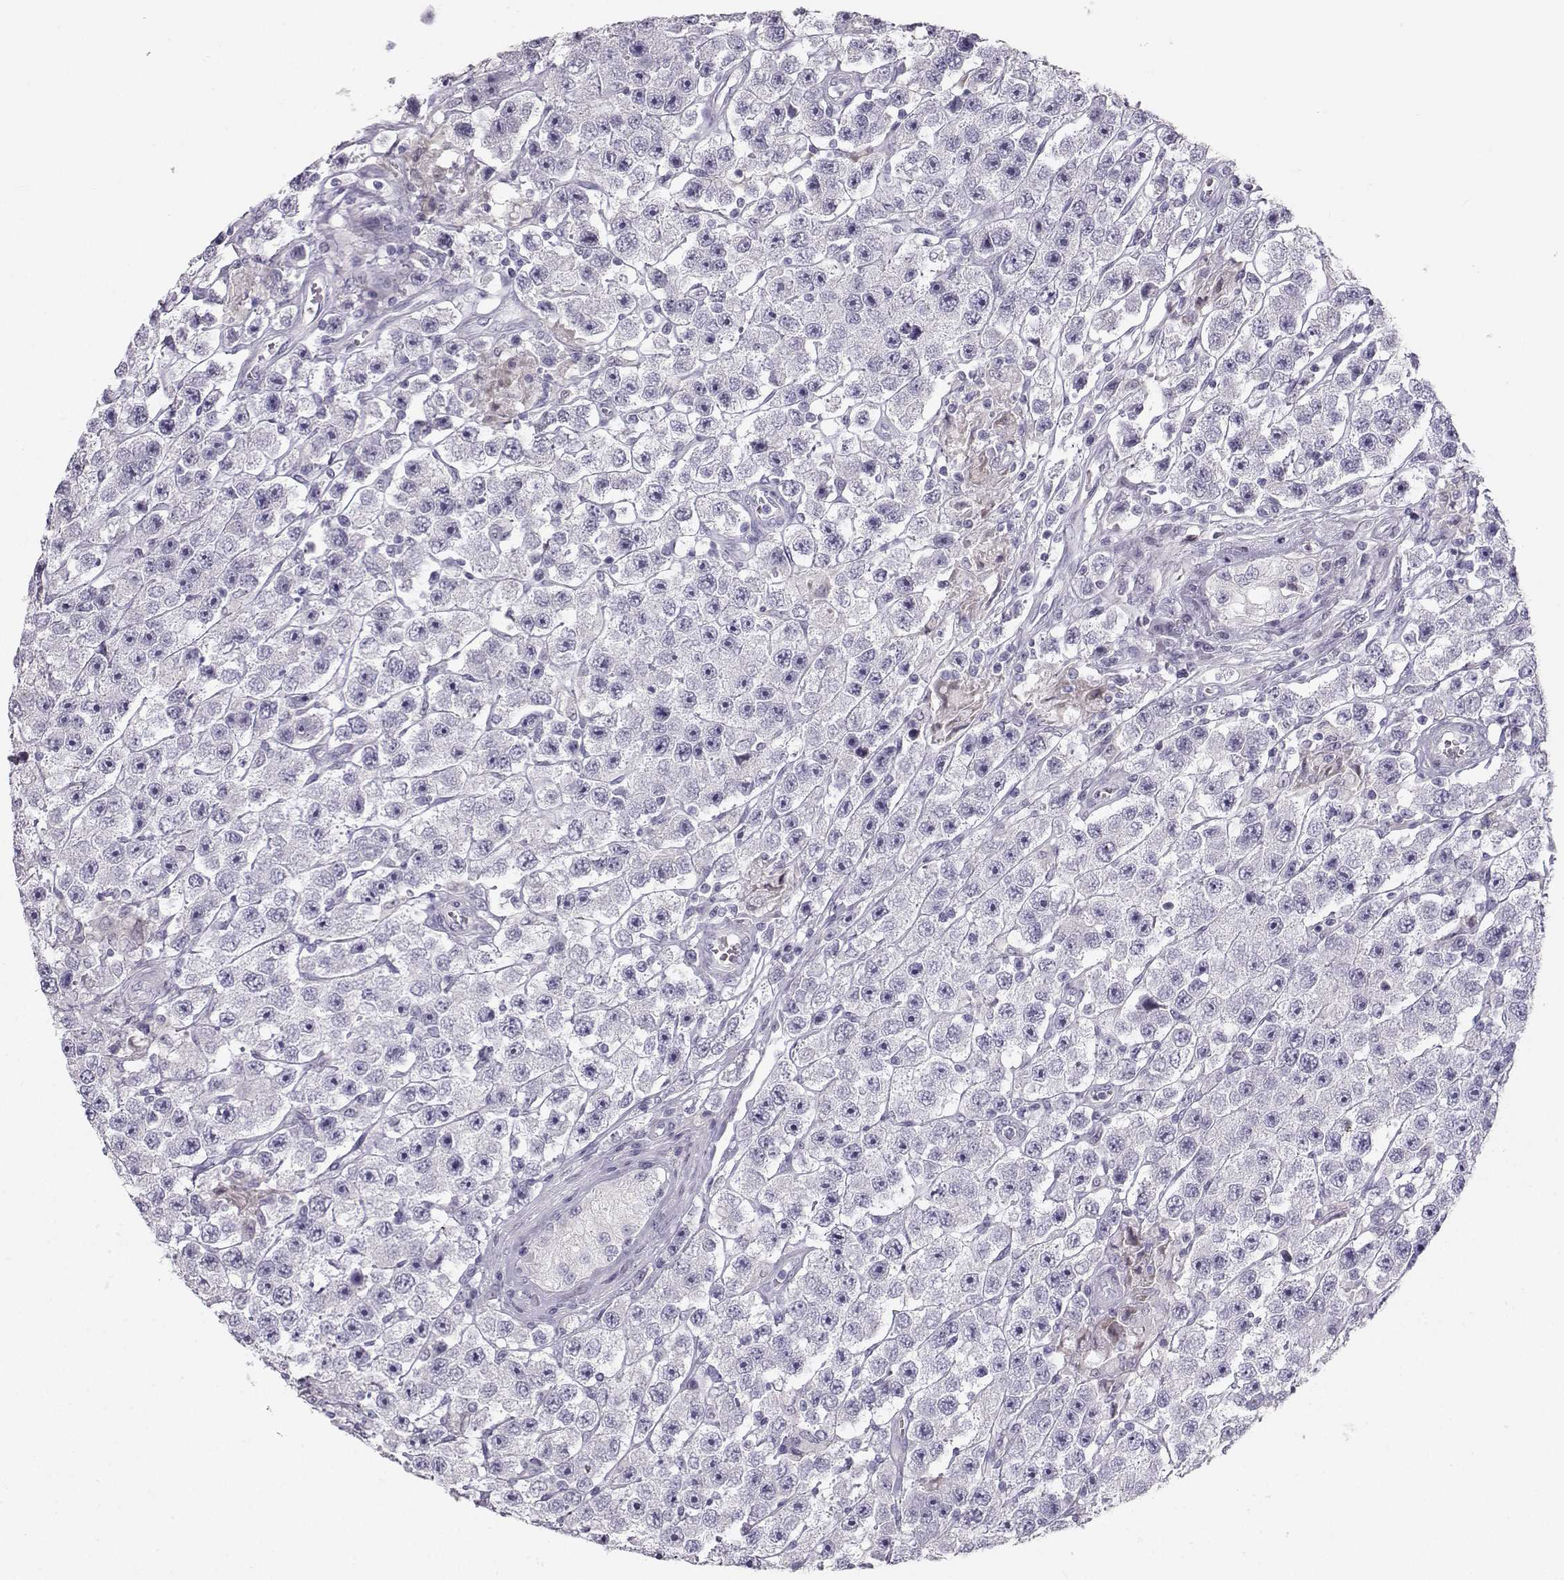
{"staining": {"intensity": "negative", "quantity": "none", "location": "none"}, "tissue": "testis cancer", "cell_type": "Tumor cells", "image_type": "cancer", "snomed": [{"axis": "morphology", "description": "Seminoma, NOS"}, {"axis": "topography", "description": "Testis"}], "caption": "Immunohistochemical staining of human testis cancer shows no significant positivity in tumor cells.", "gene": "CASR", "patient": {"sex": "male", "age": 45}}